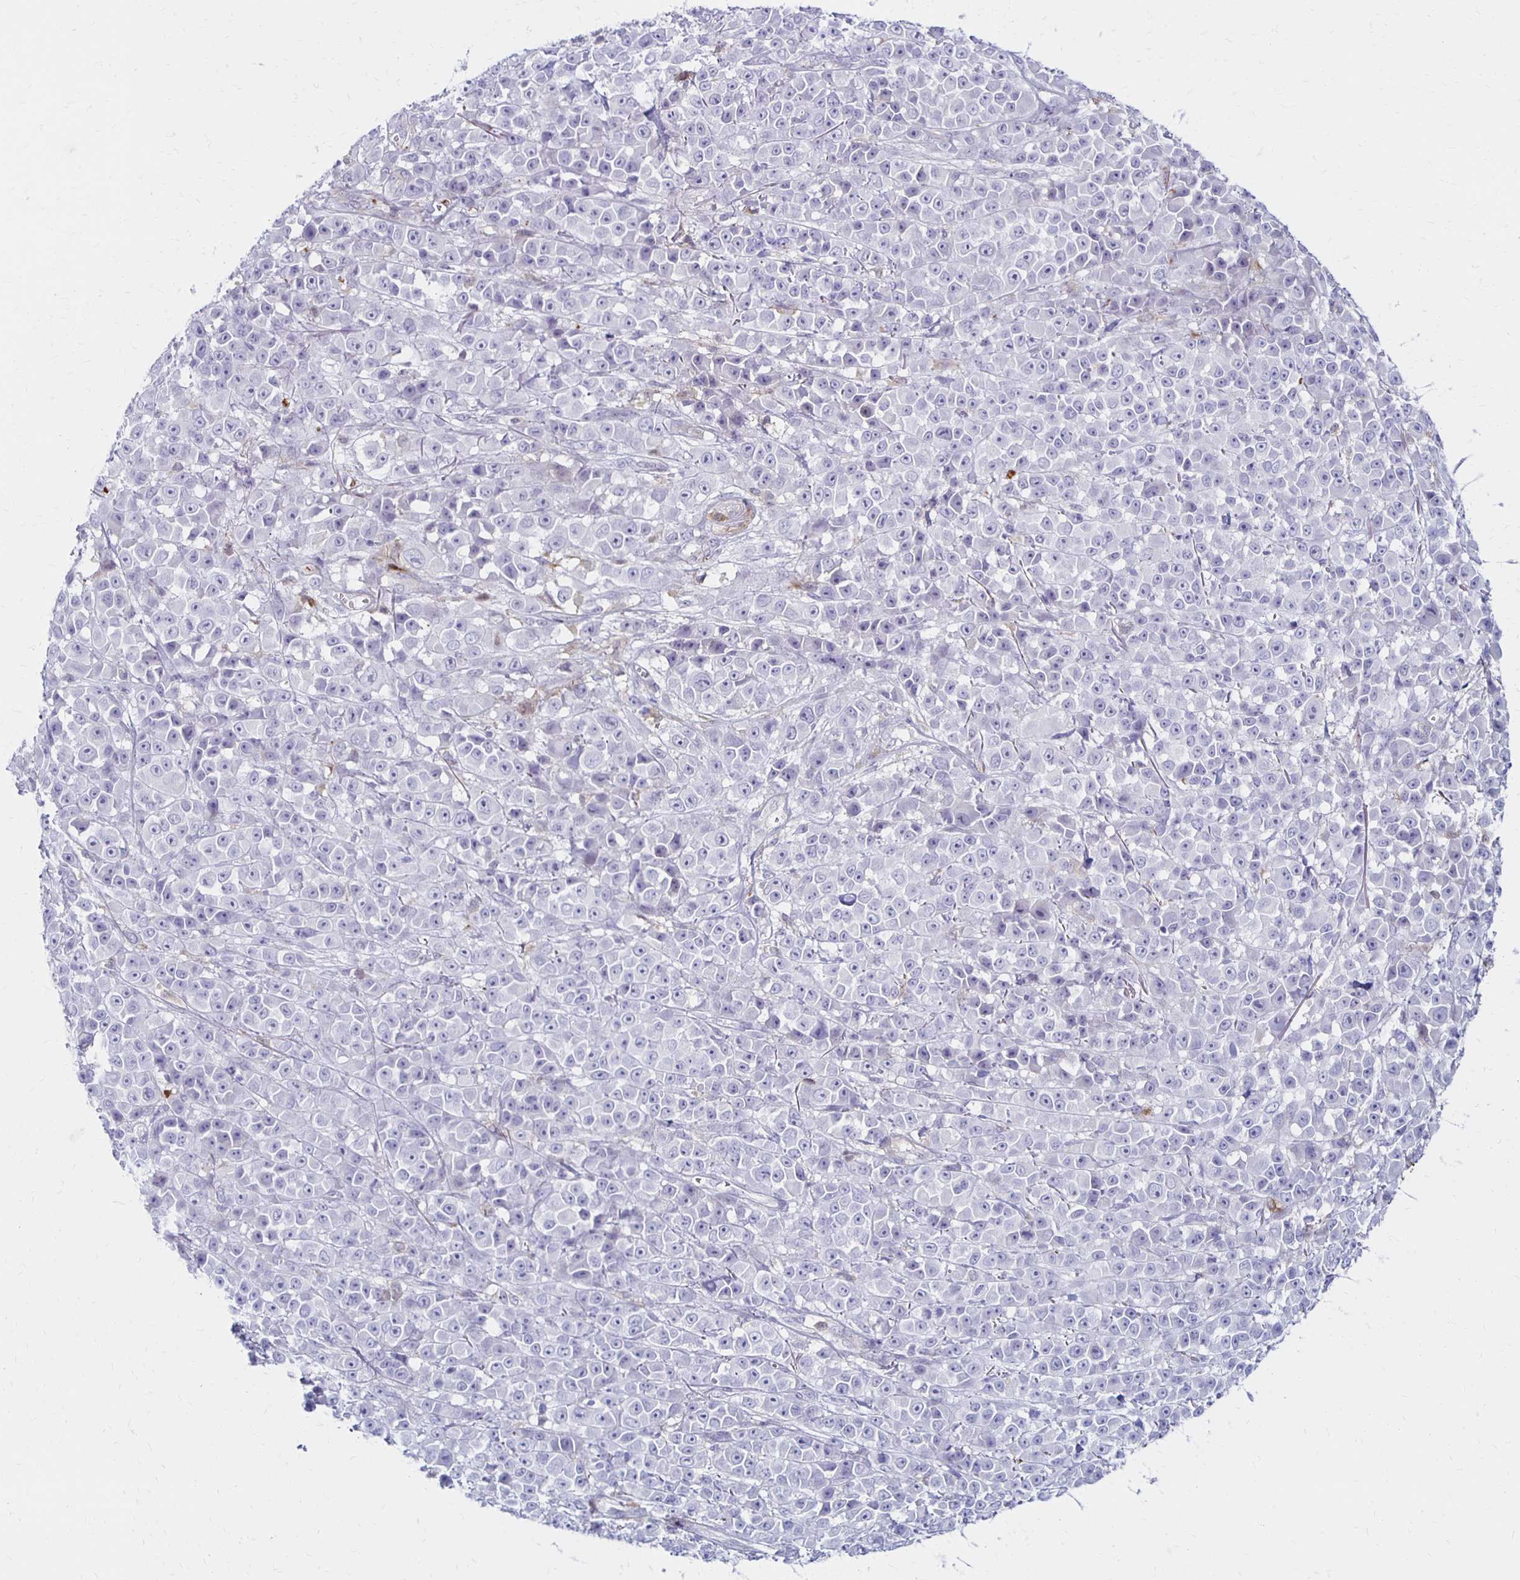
{"staining": {"intensity": "negative", "quantity": "none", "location": "none"}, "tissue": "melanoma", "cell_type": "Tumor cells", "image_type": "cancer", "snomed": [{"axis": "morphology", "description": "Malignant melanoma, NOS"}, {"axis": "topography", "description": "Skin"}, {"axis": "topography", "description": "Skin of back"}], "caption": "Malignant melanoma stained for a protein using immunohistochemistry (IHC) exhibits no staining tumor cells.", "gene": "CCL21", "patient": {"sex": "male", "age": 91}}